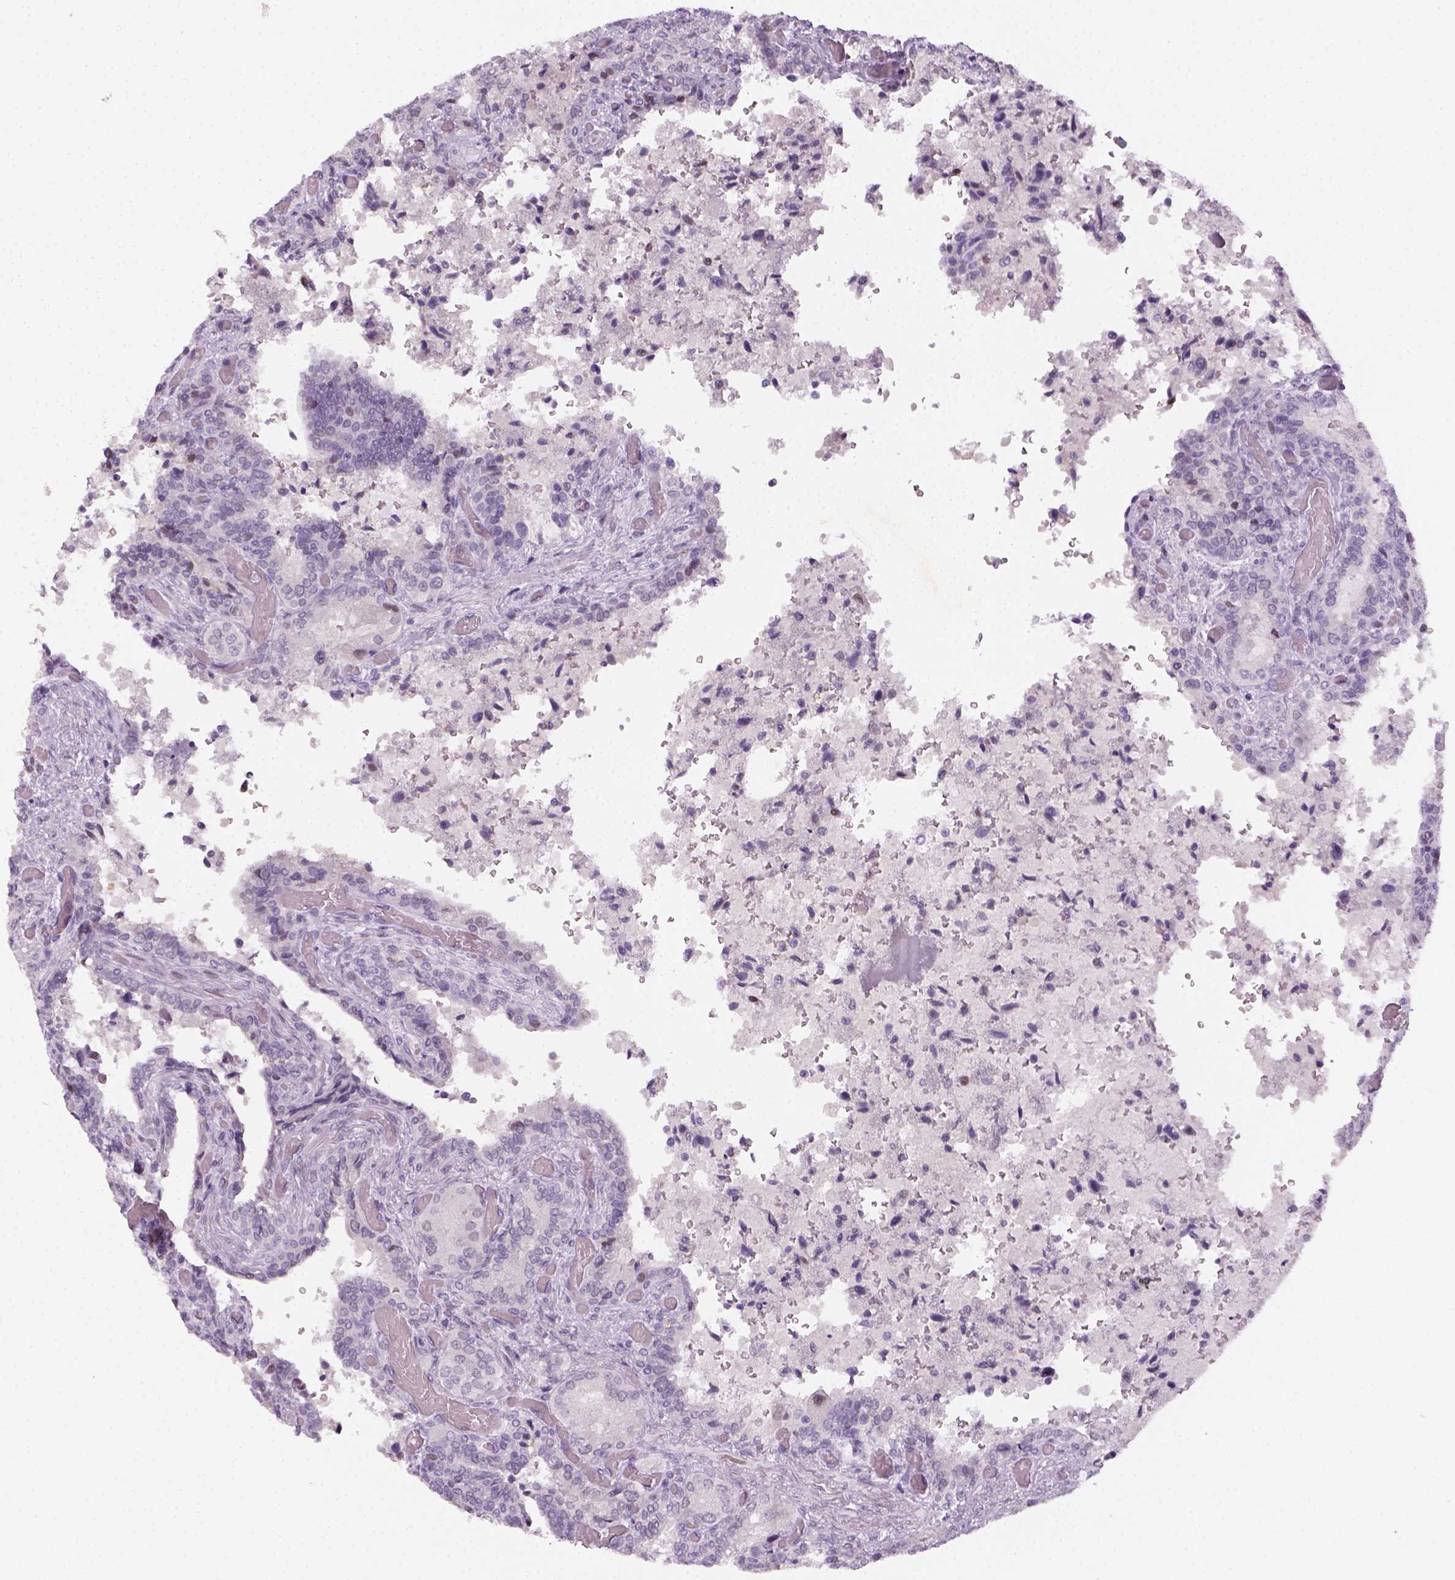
{"staining": {"intensity": "negative", "quantity": "none", "location": "none"}, "tissue": "seminal vesicle", "cell_type": "Glandular cells", "image_type": "normal", "snomed": [{"axis": "morphology", "description": "Normal tissue, NOS"}, {"axis": "topography", "description": "Seminal veicle"}], "caption": "DAB immunohistochemical staining of normal human seminal vesicle shows no significant expression in glandular cells. (DAB (3,3'-diaminobenzidine) IHC, high magnification).", "gene": "MAGEB3", "patient": {"sex": "male", "age": 68}}